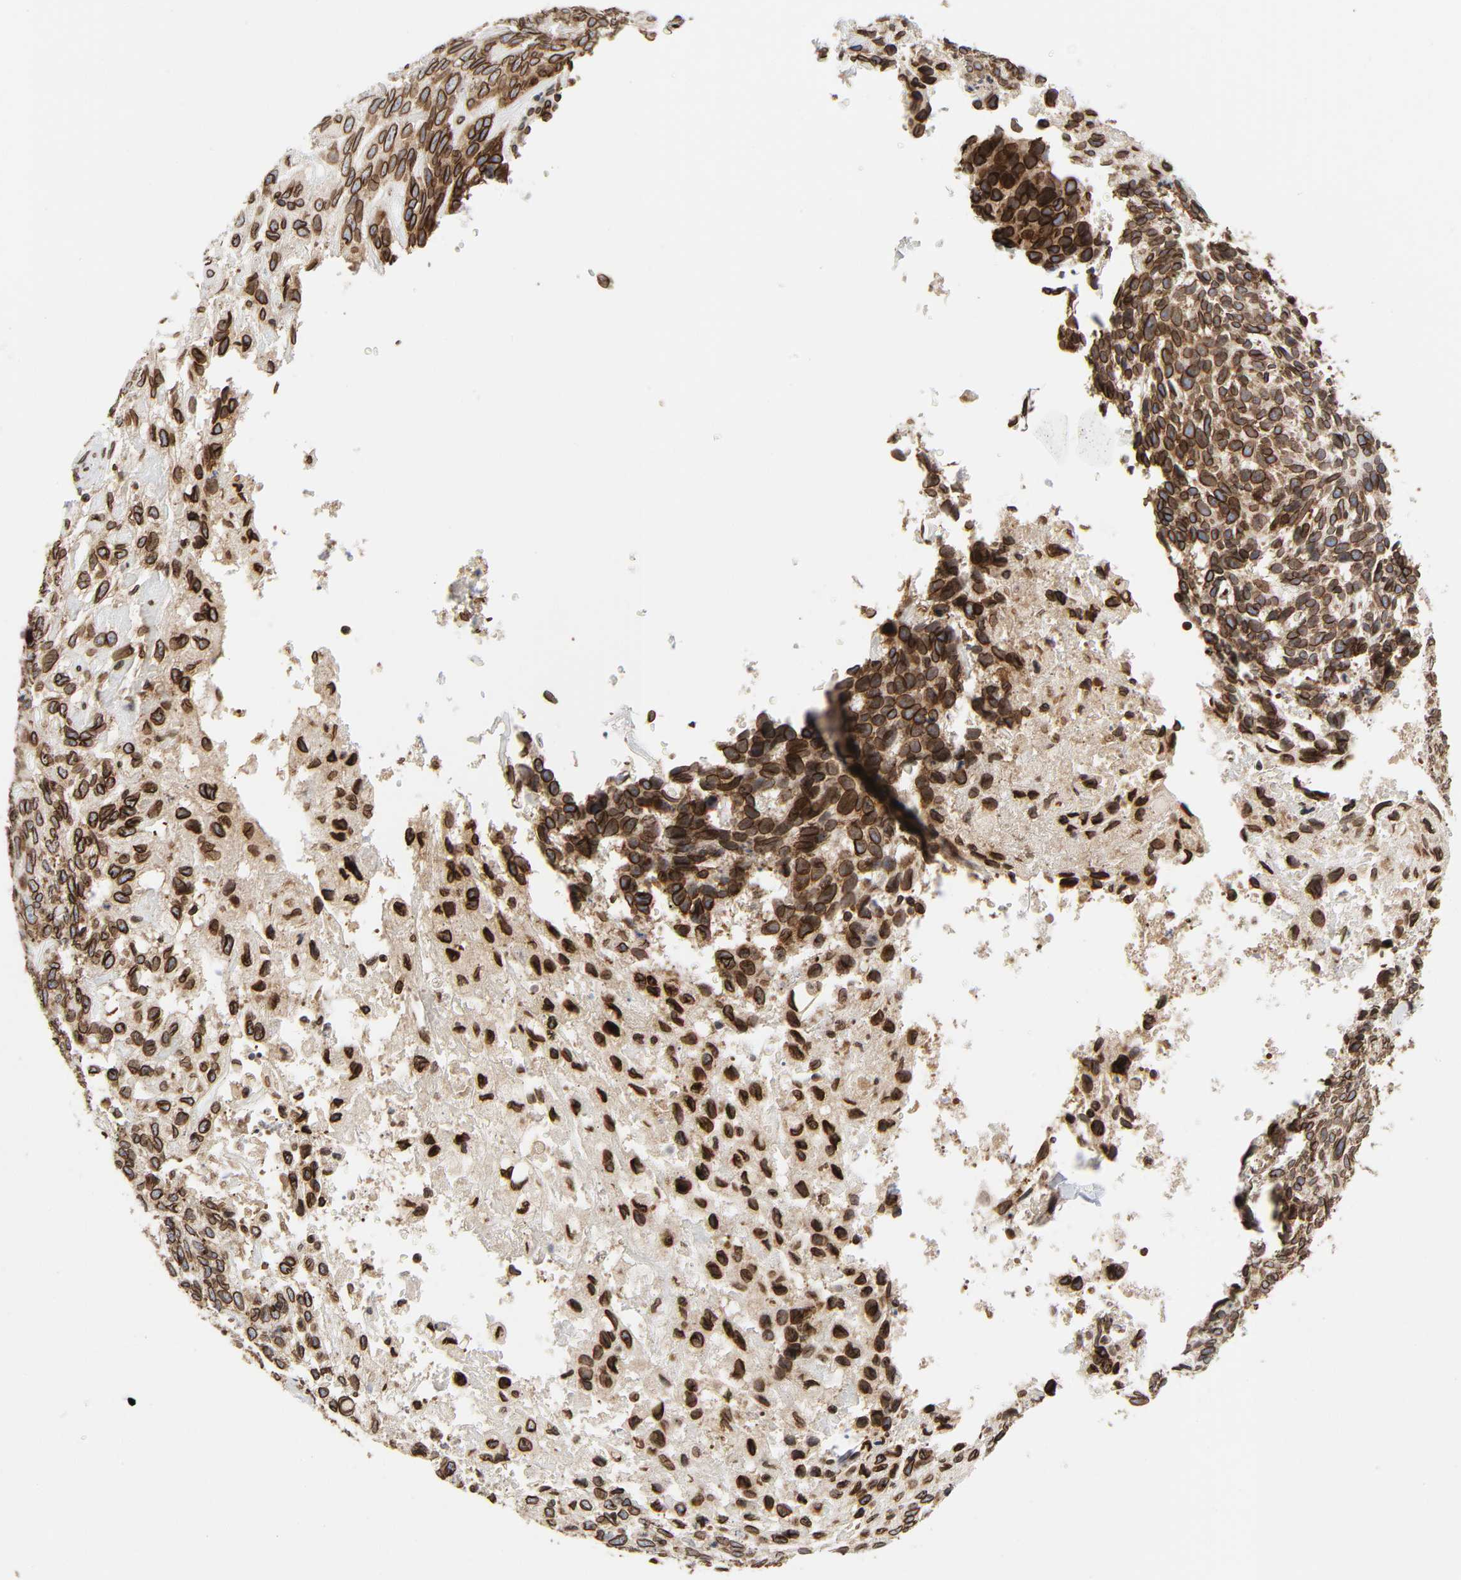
{"staining": {"intensity": "strong", "quantity": ">75%", "location": "cytoplasmic/membranous,nuclear"}, "tissue": "skin cancer", "cell_type": "Tumor cells", "image_type": "cancer", "snomed": [{"axis": "morphology", "description": "Basal cell carcinoma"}, {"axis": "topography", "description": "Skin"}], "caption": "The photomicrograph shows staining of skin basal cell carcinoma, revealing strong cytoplasmic/membranous and nuclear protein staining (brown color) within tumor cells. The staining was performed using DAB, with brown indicating positive protein expression. Nuclei are stained blue with hematoxylin.", "gene": "RANGAP1", "patient": {"sex": "male", "age": 72}}